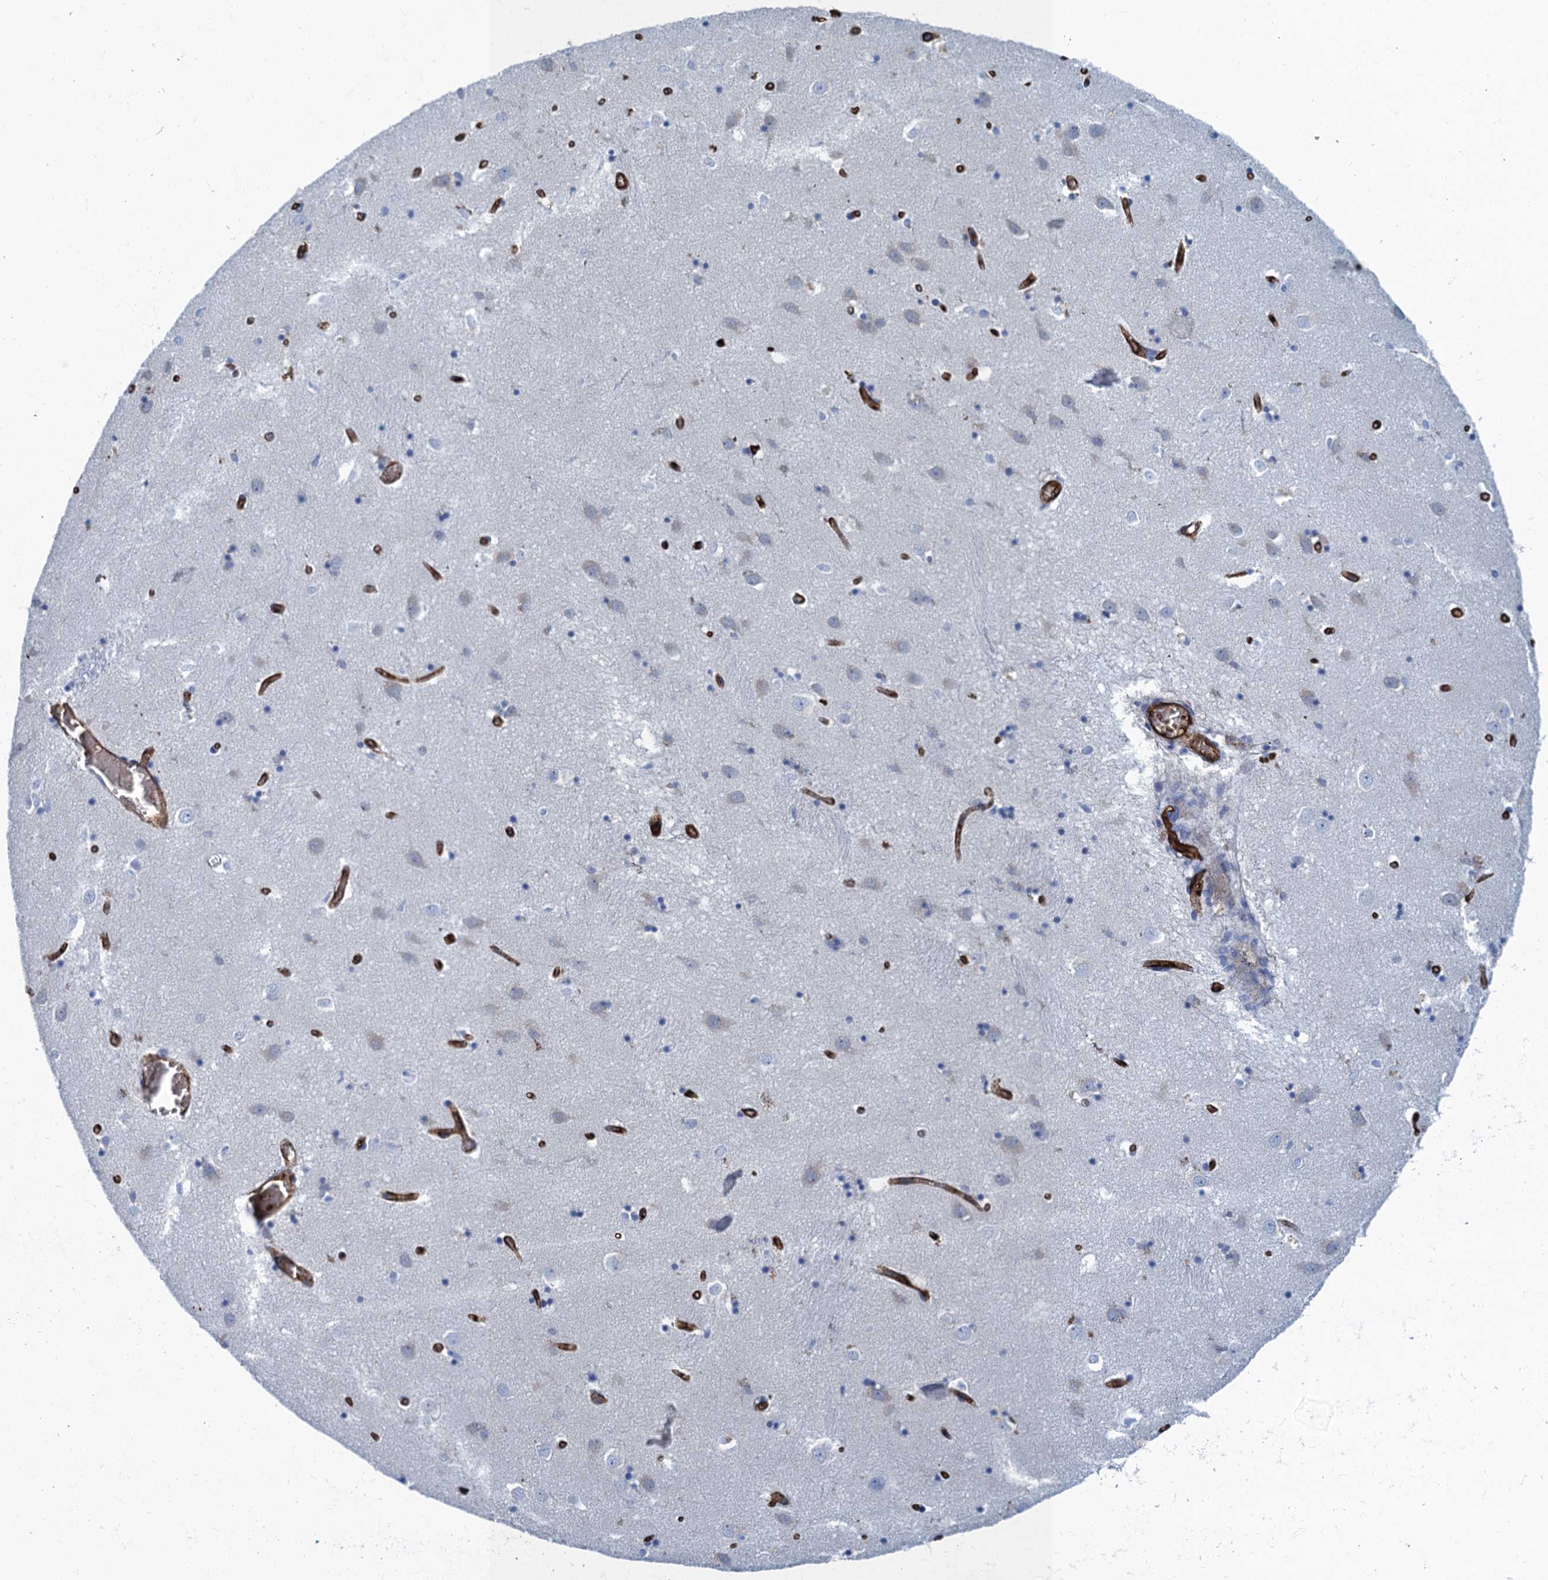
{"staining": {"intensity": "negative", "quantity": "none", "location": "none"}, "tissue": "caudate", "cell_type": "Glial cells", "image_type": "normal", "snomed": [{"axis": "morphology", "description": "Normal tissue, NOS"}, {"axis": "topography", "description": "Lateral ventricle wall"}], "caption": "Immunohistochemistry of unremarkable caudate exhibits no expression in glial cells. The staining is performed using DAB (3,3'-diaminobenzidine) brown chromogen with nuclei counter-stained in using hematoxylin.", "gene": "MYADML2", "patient": {"sex": "male", "age": 70}}